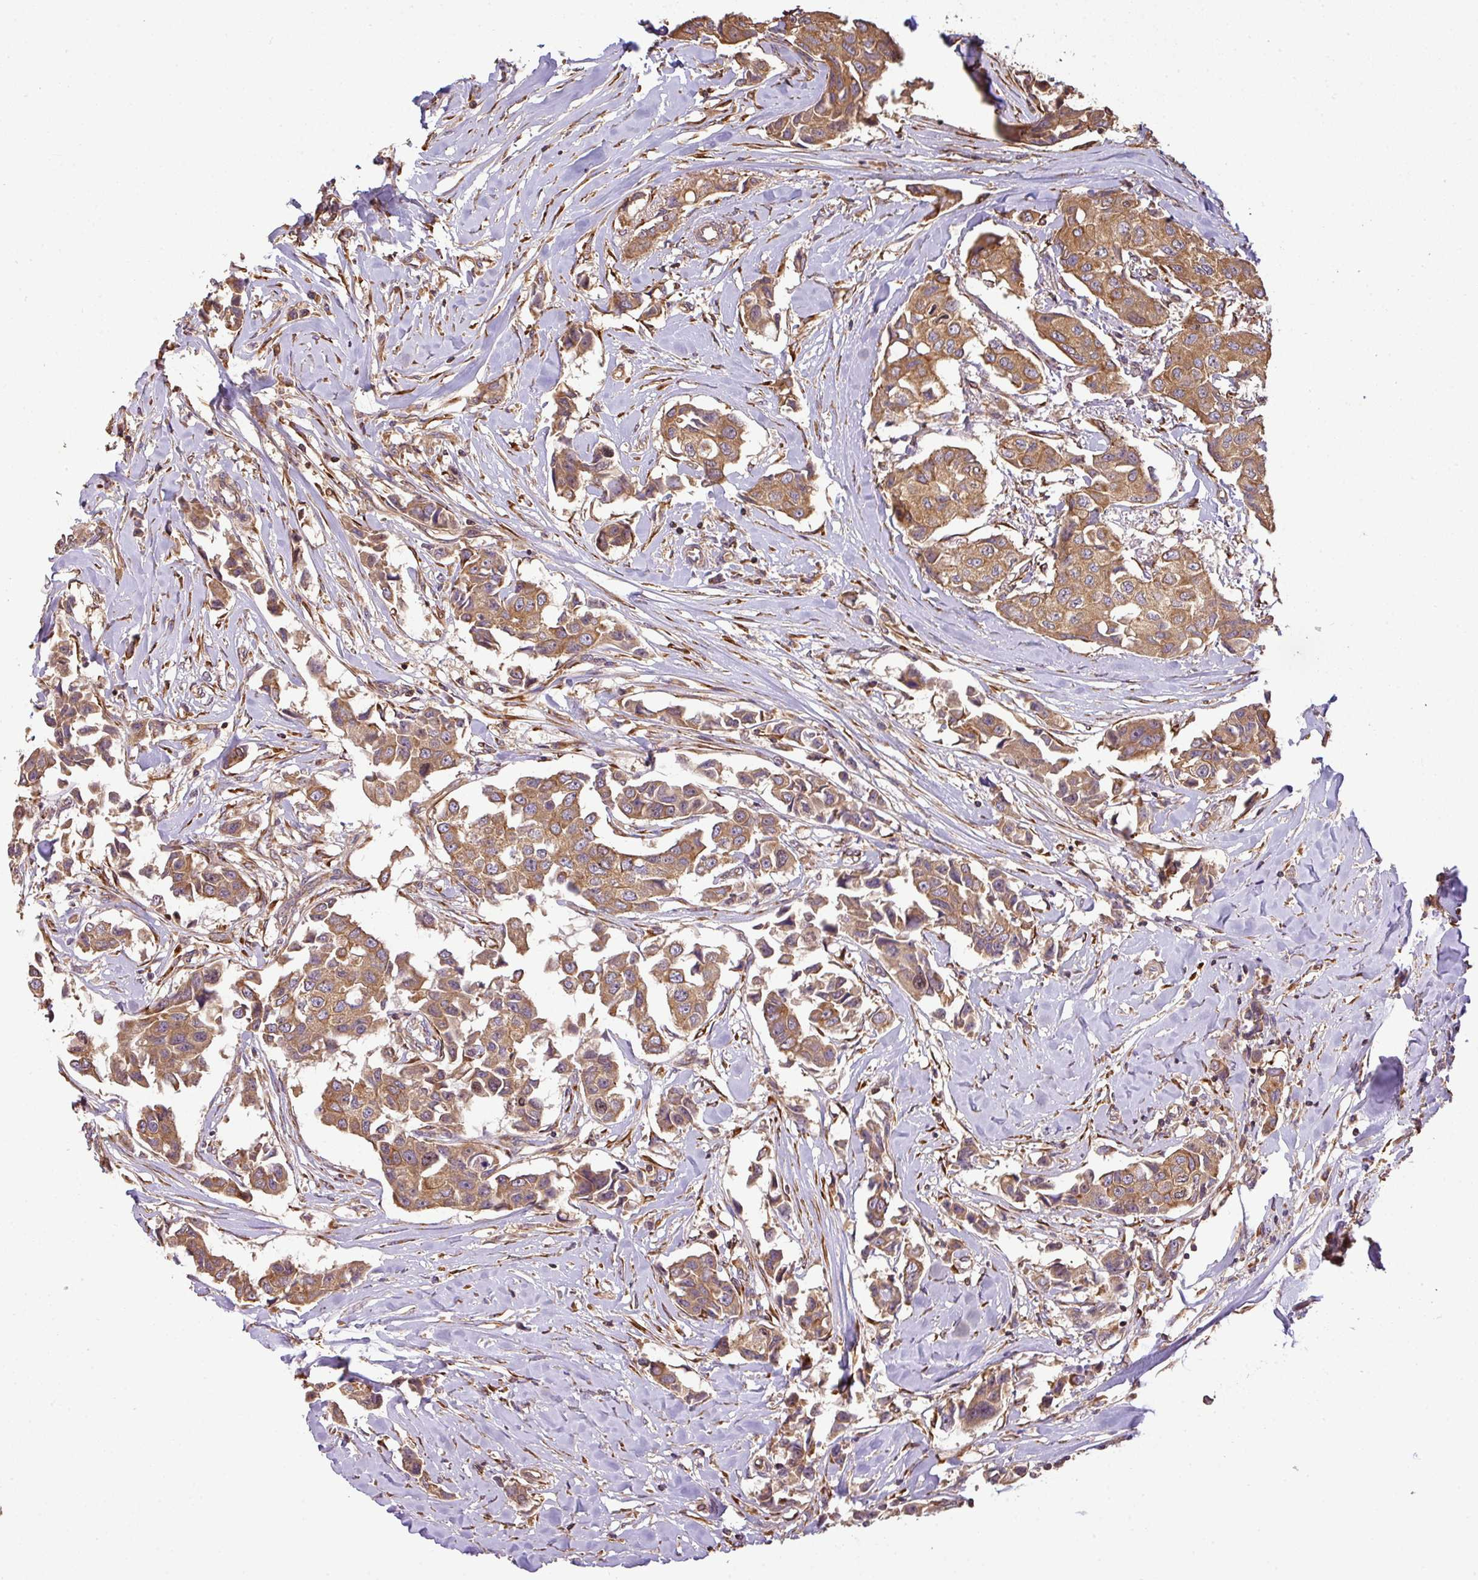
{"staining": {"intensity": "moderate", "quantity": ">75%", "location": "cytoplasmic/membranous"}, "tissue": "breast cancer", "cell_type": "Tumor cells", "image_type": "cancer", "snomed": [{"axis": "morphology", "description": "Duct carcinoma"}, {"axis": "topography", "description": "Breast"}], "caption": "Breast cancer (infiltrating ductal carcinoma) stained with a protein marker exhibits moderate staining in tumor cells.", "gene": "VENTX", "patient": {"sex": "female", "age": 80}}